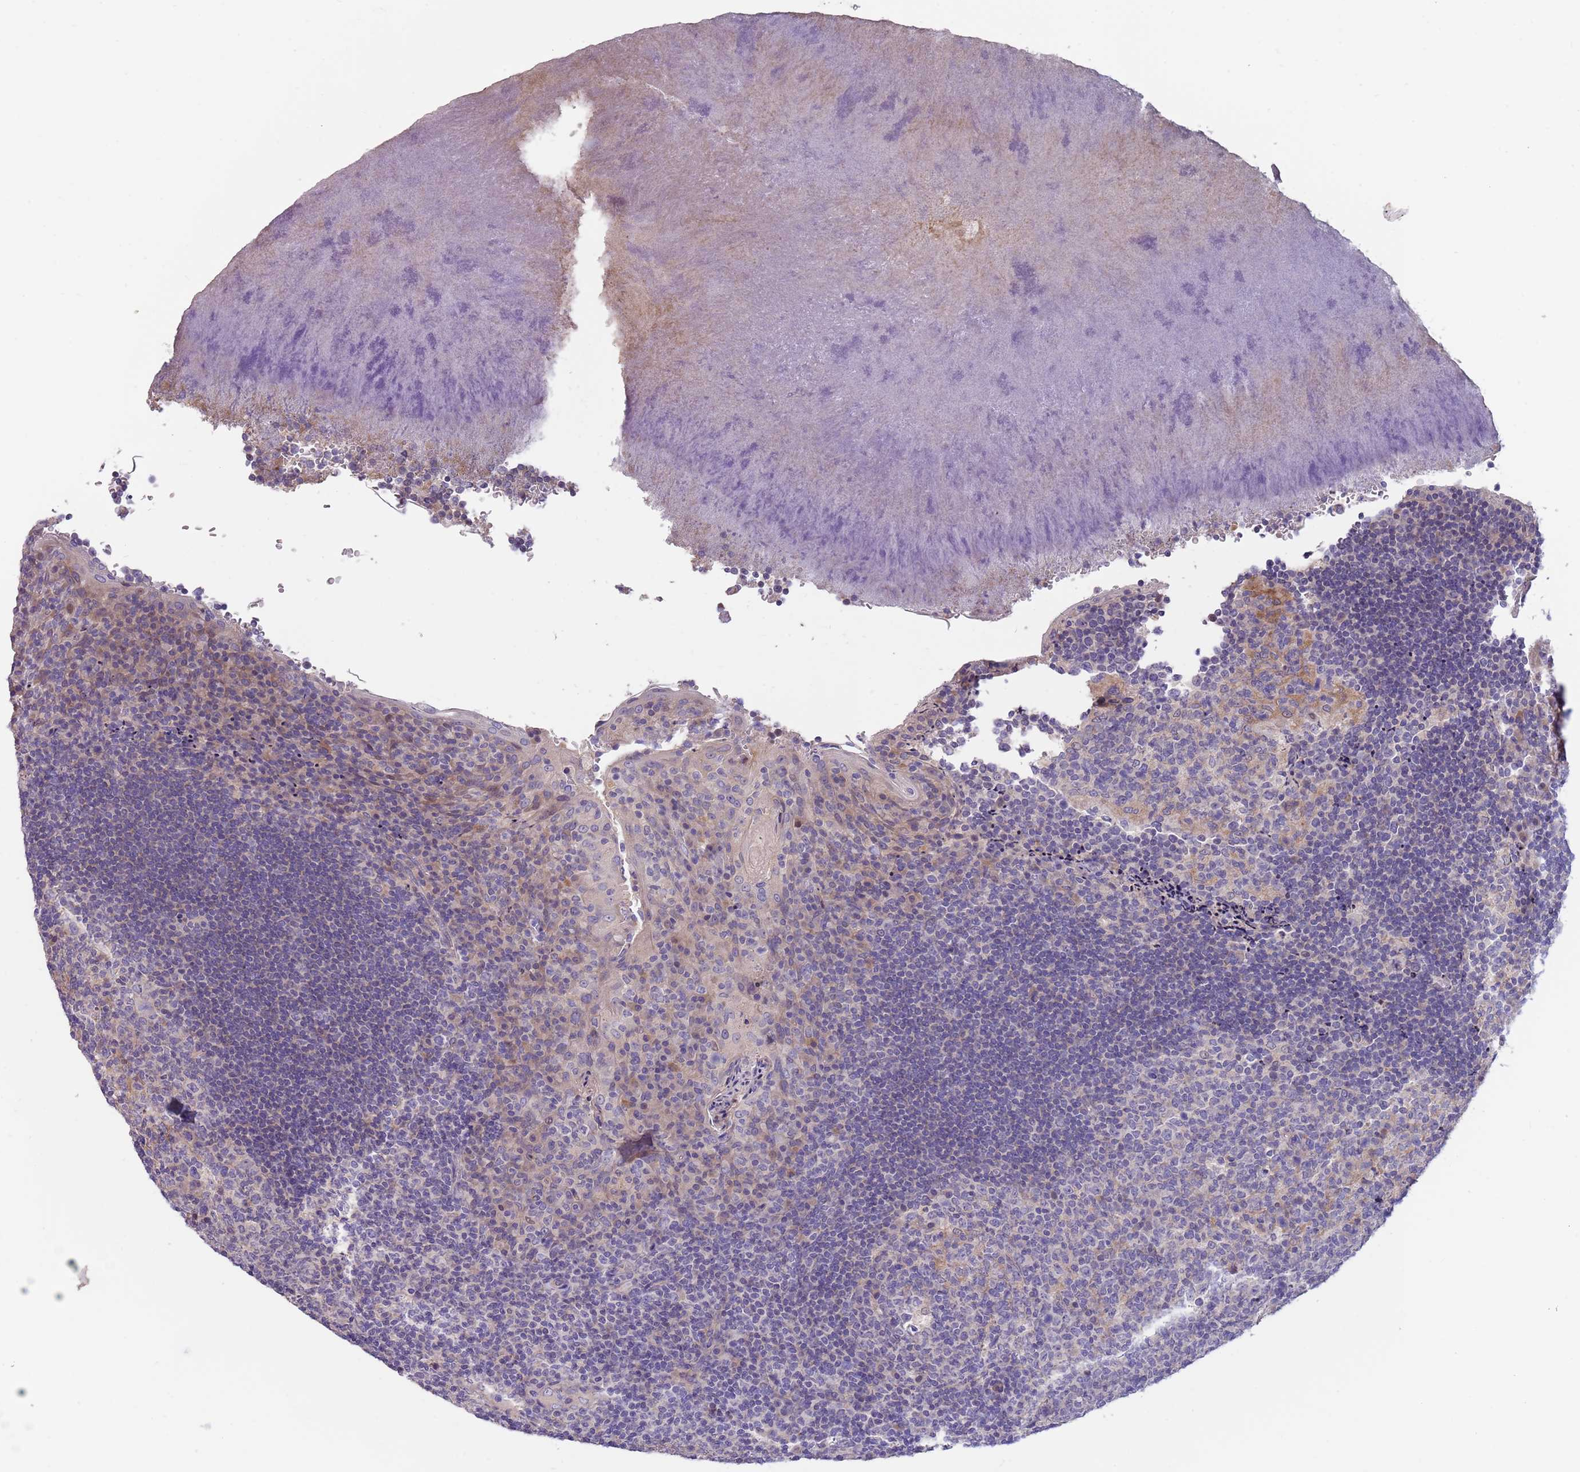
{"staining": {"intensity": "negative", "quantity": "none", "location": "none"}, "tissue": "tonsil", "cell_type": "Germinal center cells", "image_type": "normal", "snomed": [{"axis": "morphology", "description": "Normal tissue, NOS"}, {"axis": "topography", "description": "Tonsil"}], "caption": "Image shows no protein positivity in germinal center cells of unremarkable tonsil.", "gene": "CABYR", "patient": {"sex": "male", "age": 17}}